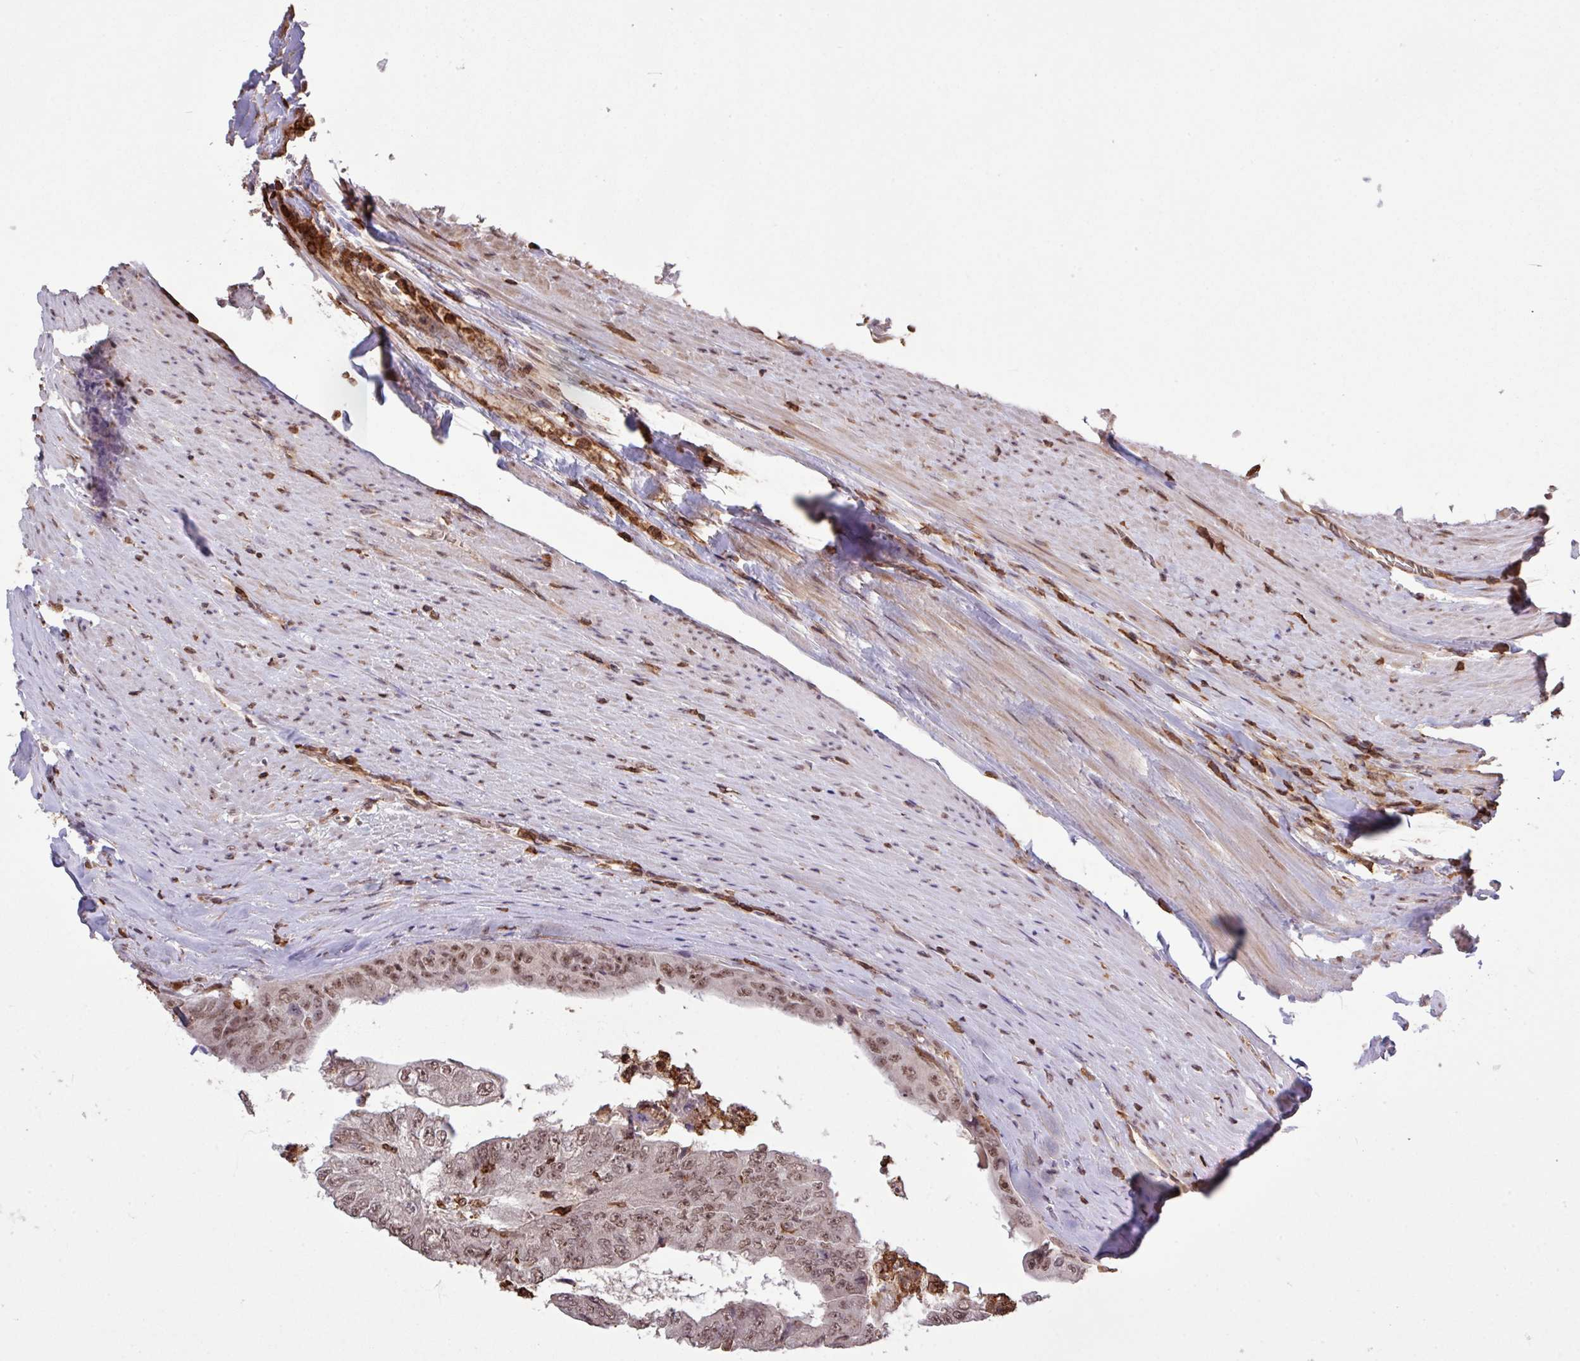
{"staining": {"intensity": "moderate", "quantity": ">75%", "location": "nuclear"}, "tissue": "colorectal cancer", "cell_type": "Tumor cells", "image_type": "cancer", "snomed": [{"axis": "morphology", "description": "Adenocarcinoma, NOS"}, {"axis": "topography", "description": "Colon"}], "caption": "Colorectal cancer was stained to show a protein in brown. There is medium levels of moderate nuclear expression in about >75% of tumor cells. (DAB (3,3'-diaminobenzidine) = brown stain, brightfield microscopy at high magnification).", "gene": "GON7", "patient": {"sex": "female", "age": 67}}